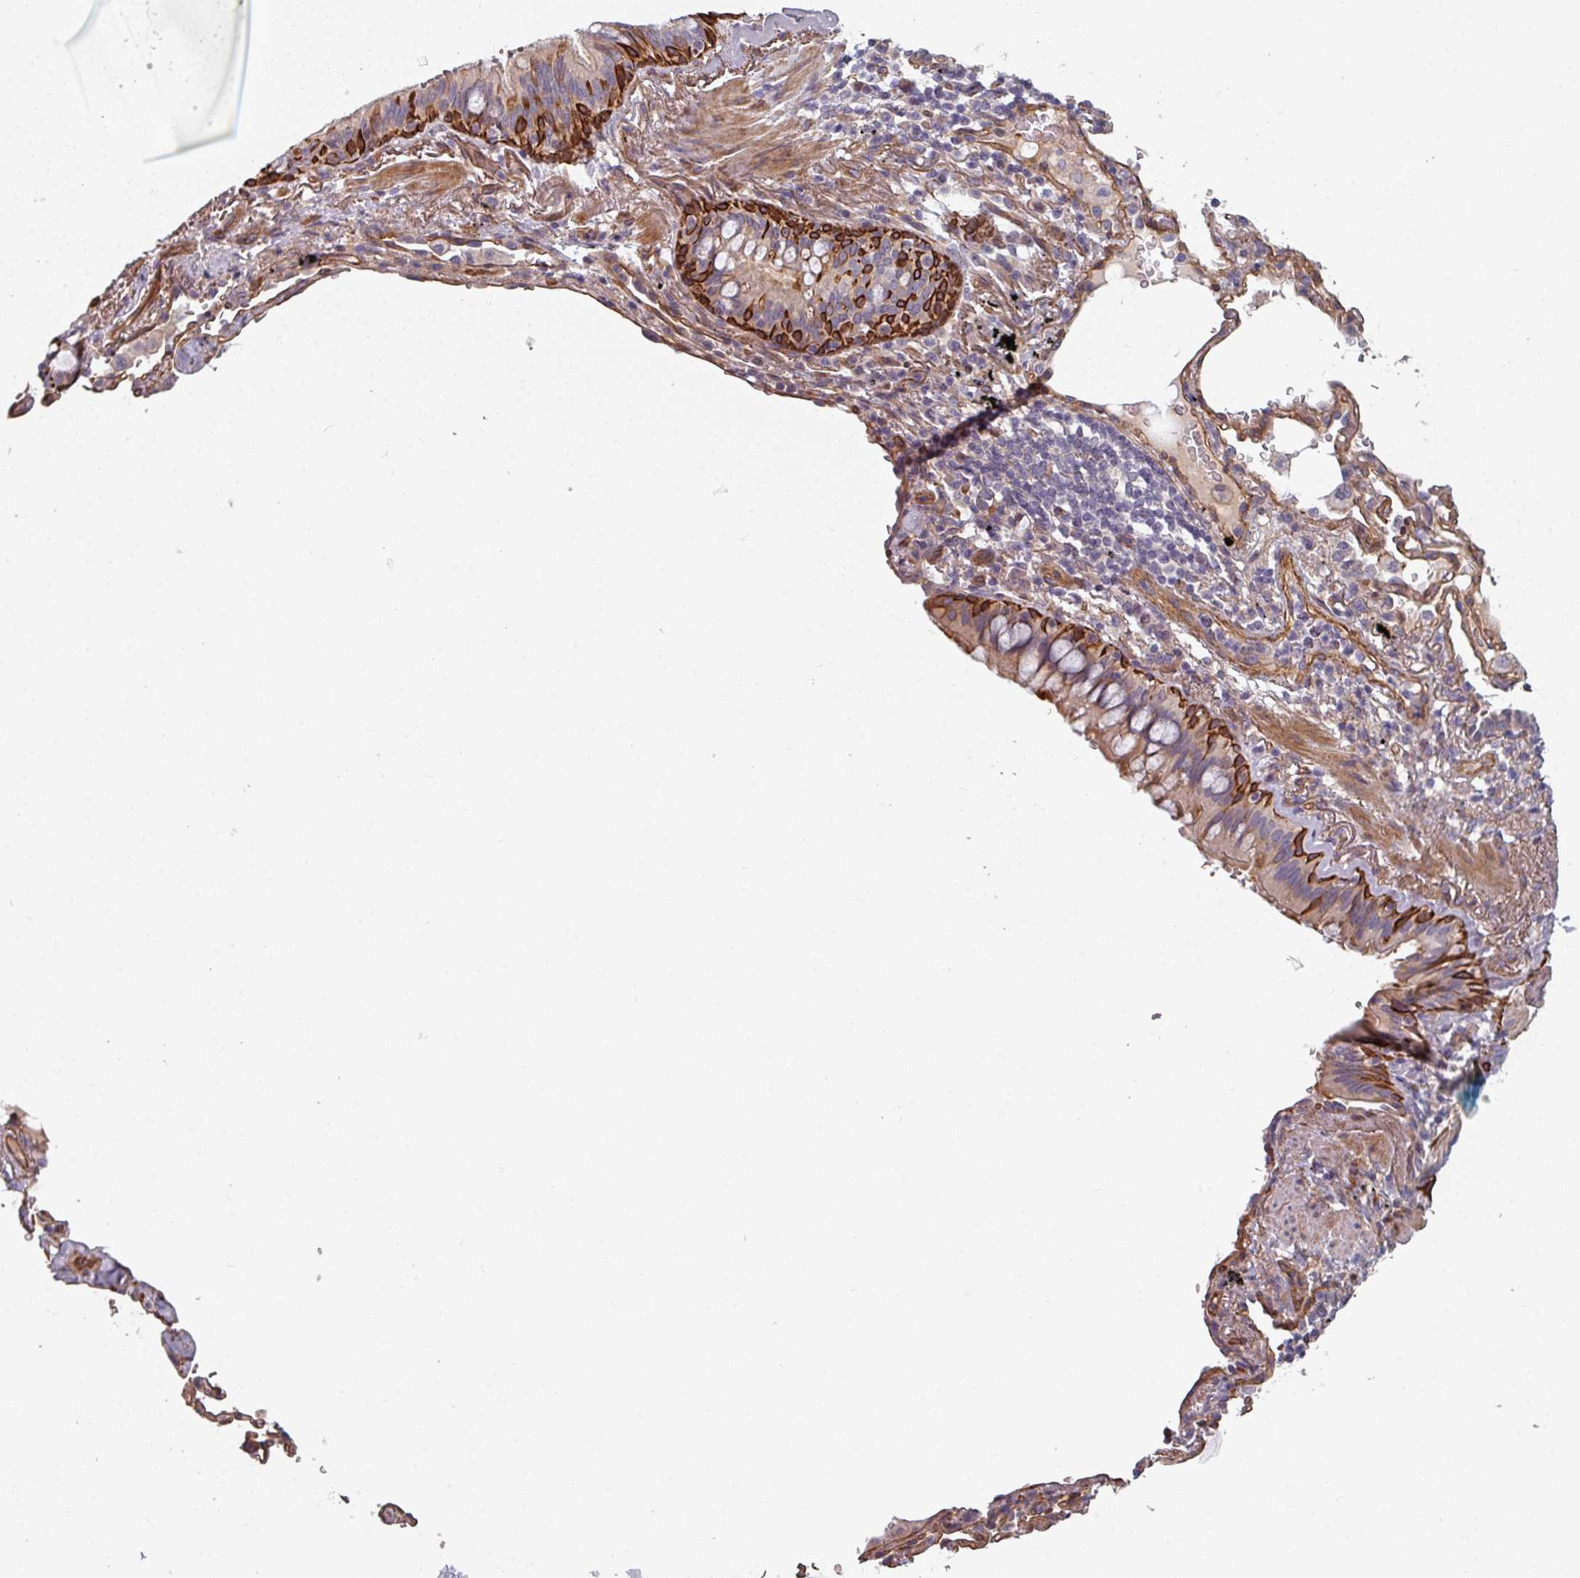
{"staining": {"intensity": "weak", "quantity": "25%-75%", "location": "cytoplasmic/membranous"}, "tissue": "soft tissue", "cell_type": "Fibroblasts", "image_type": "normal", "snomed": [{"axis": "morphology", "description": "Normal tissue, NOS"}, {"axis": "topography", "description": "Cartilage tissue"}, {"axis": "topography", "description": "Bronchus"}], "caption": "Human soft tissue stained with a brown dye shows weak cytoplasmic/membranous positive staining in approximately 25%-75% of fibroblasts.", "gene": "C4BPB", "patient": {"sex": "female", "age": 72}}